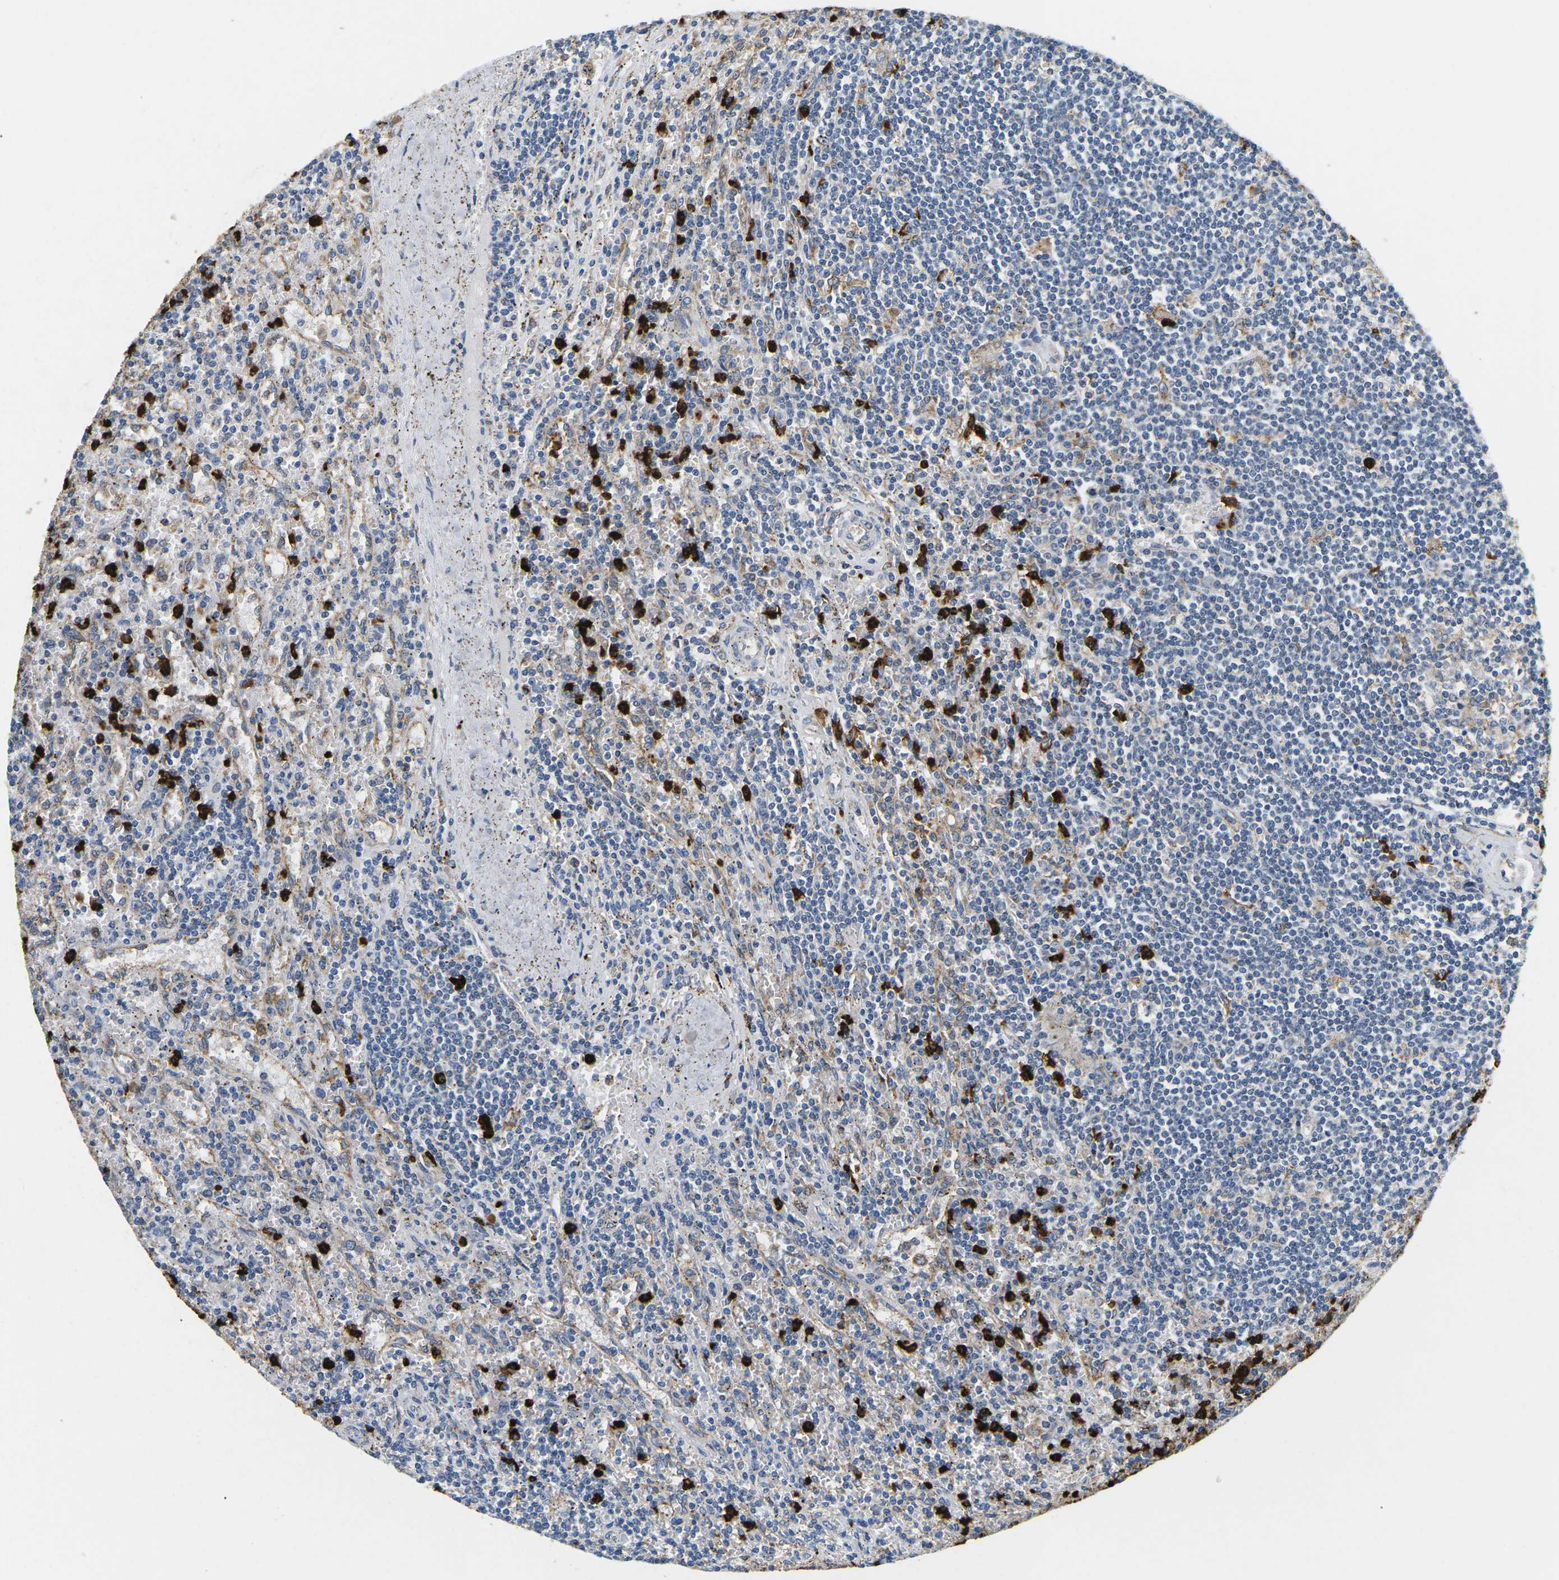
{"staining": {"intensity": "negative", "quantity": "none", "location": "none"}, "tissue": "lymphoma", "cell_type": "Tumor cells", "image_type": "cancer", "snomed": [{"axis": "morphology", "description": "Malignant lymphoma, non-Hodgkin's type, Low grade"}, {"axis": "topography", "description": "Spleen"}], "caption": "A high-resolution histopathology image shows immunohistochemistry (IHC) staining of lymphoma, which demonstrates no significant staining in tumor cells.", "gene": "ADM", "patient": {"sex": "male", "age": 76}}